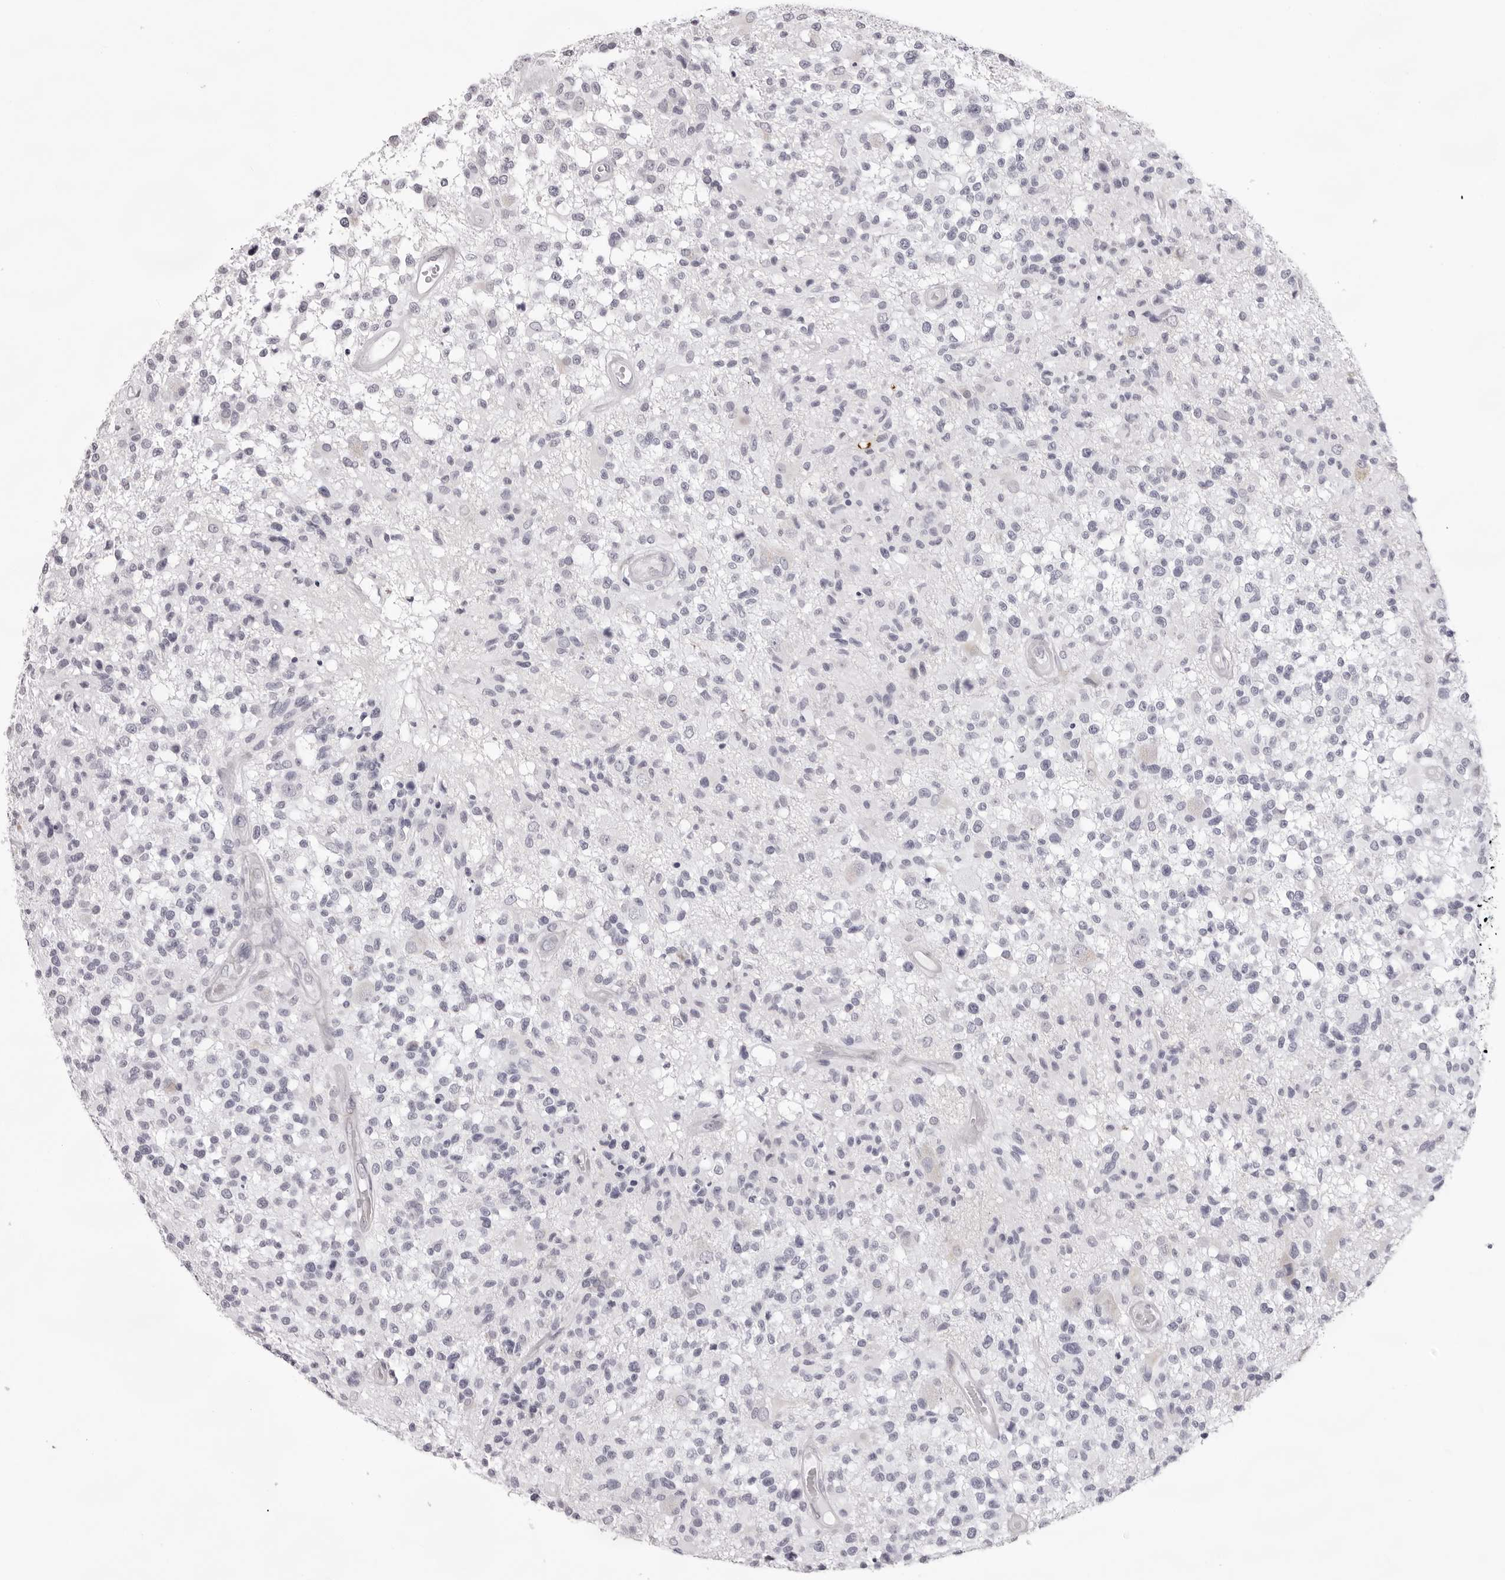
{"staining": {"intensity": "negative", "quantity": "none", "location": "none"}, "tissue": "glioma", "cell_type": "Tumor cells", "image_type": "cancer", "snomed": [{"axis": "morphology", "description": "Glioma, malignant, High grade"}, {"axis": "morphology", "description": "Glioblastoma, NOS"}, {"axis": "topography", "description": "Brain"}], "caption": "This micrograph is of glioma stained with immunohistochemistry to label a protein in brown with the nuclei are counter-stained blue. There is no positivity in tumor cells. Nuclei are stained in blue.", "gene": "SMIM2", "patient": {"sex": "male", "age": 60}}